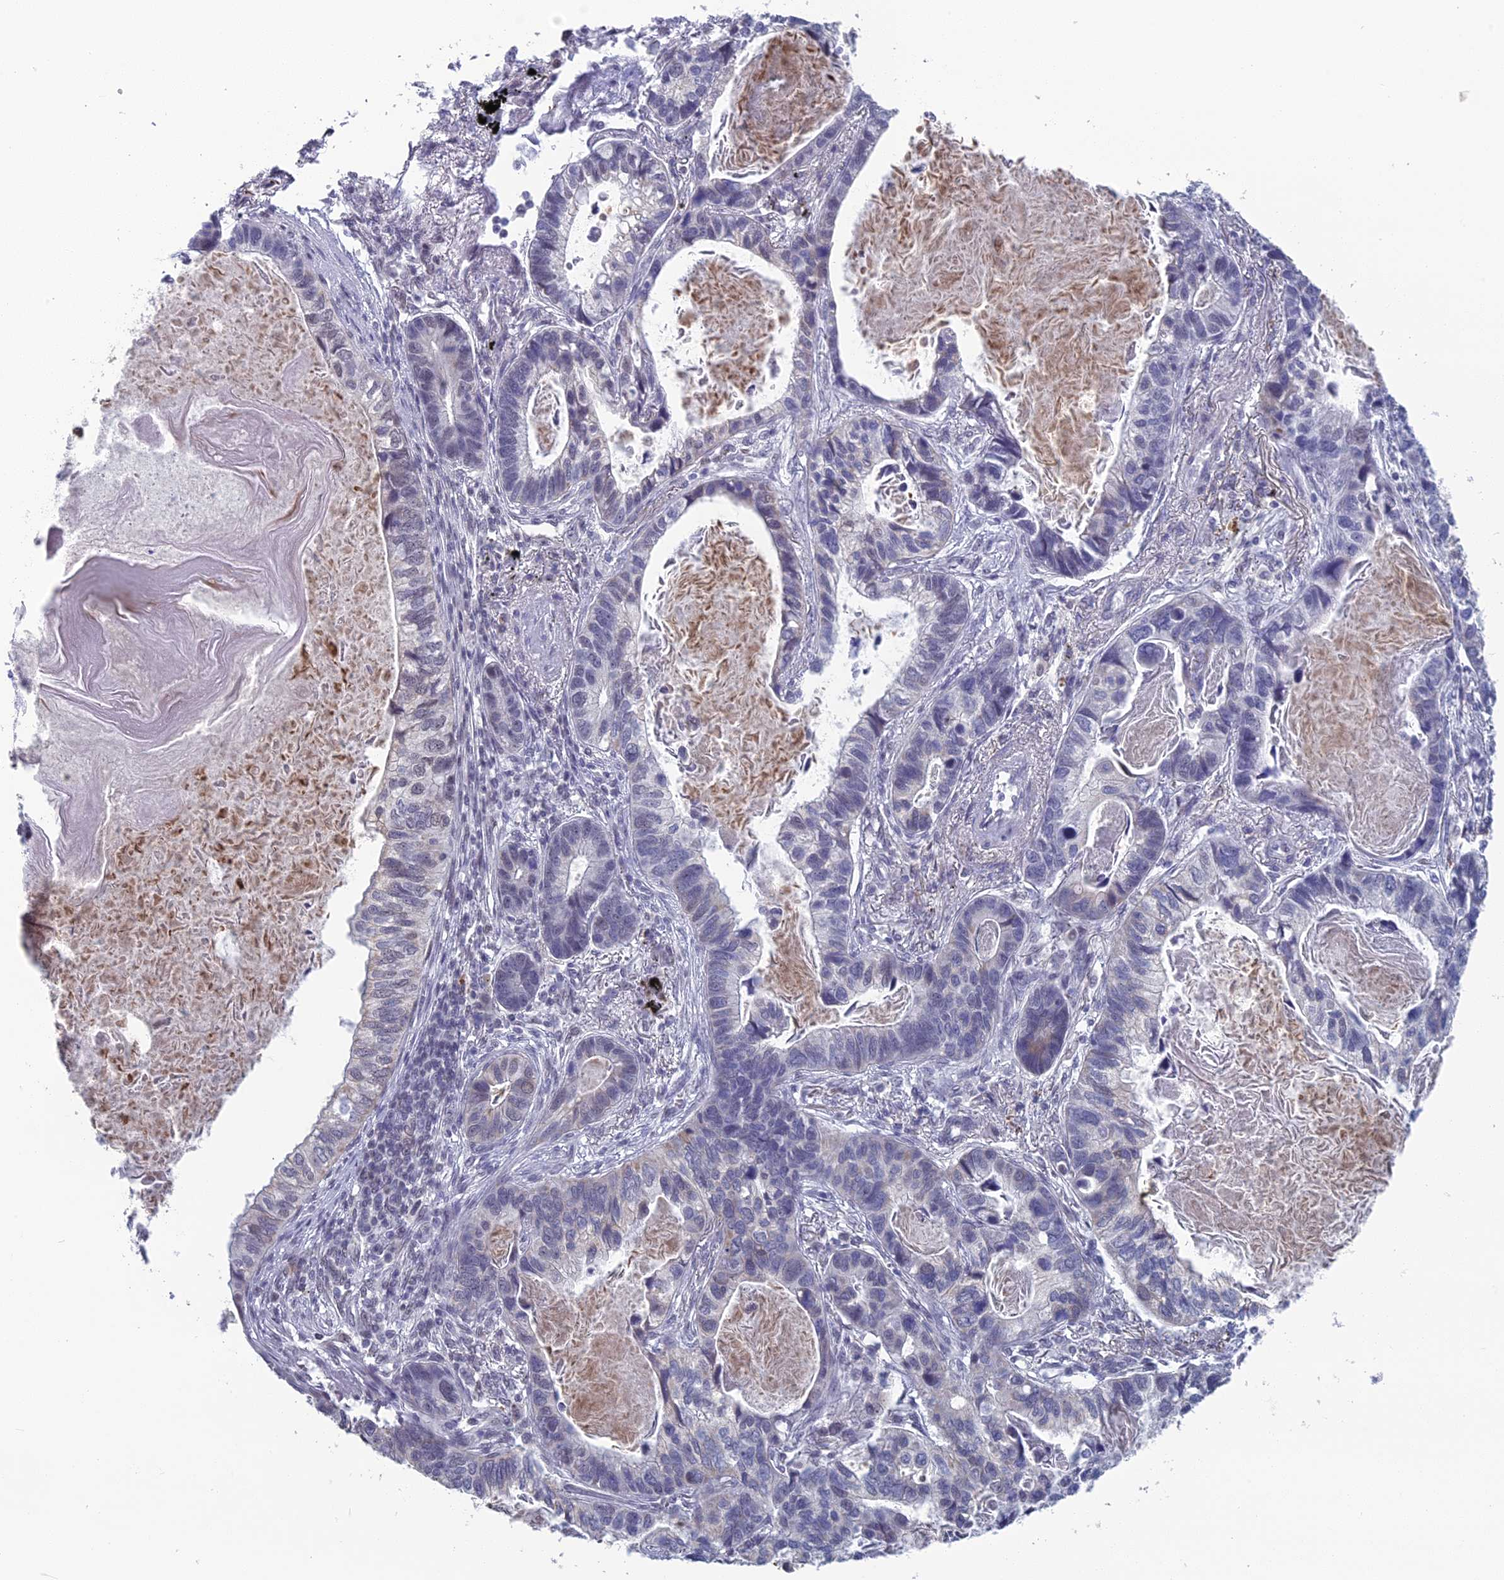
{"staining": {"intensity": "negative", "quantity": "none", "location": "none"}, "tissue": "lung cancer", "cell_type": "Tumor cells", "image_type": "cancer", "snomed": [{"axis": "morphology", "description": "Adenocarcinoma, NOS"}, {"axis": "topography", "description": "Lung"}], "caption": "The IHC photomicrograph has no significant staining in tumor cells of lung cancer (adenocarcinoma) tissue. (DAB (3,3'-diaminobenzidine) immunohistochemistry with hematoxylin counter stain).", "gene": "MT-CO3", "patient": {"sex": "male", "age": 67}}